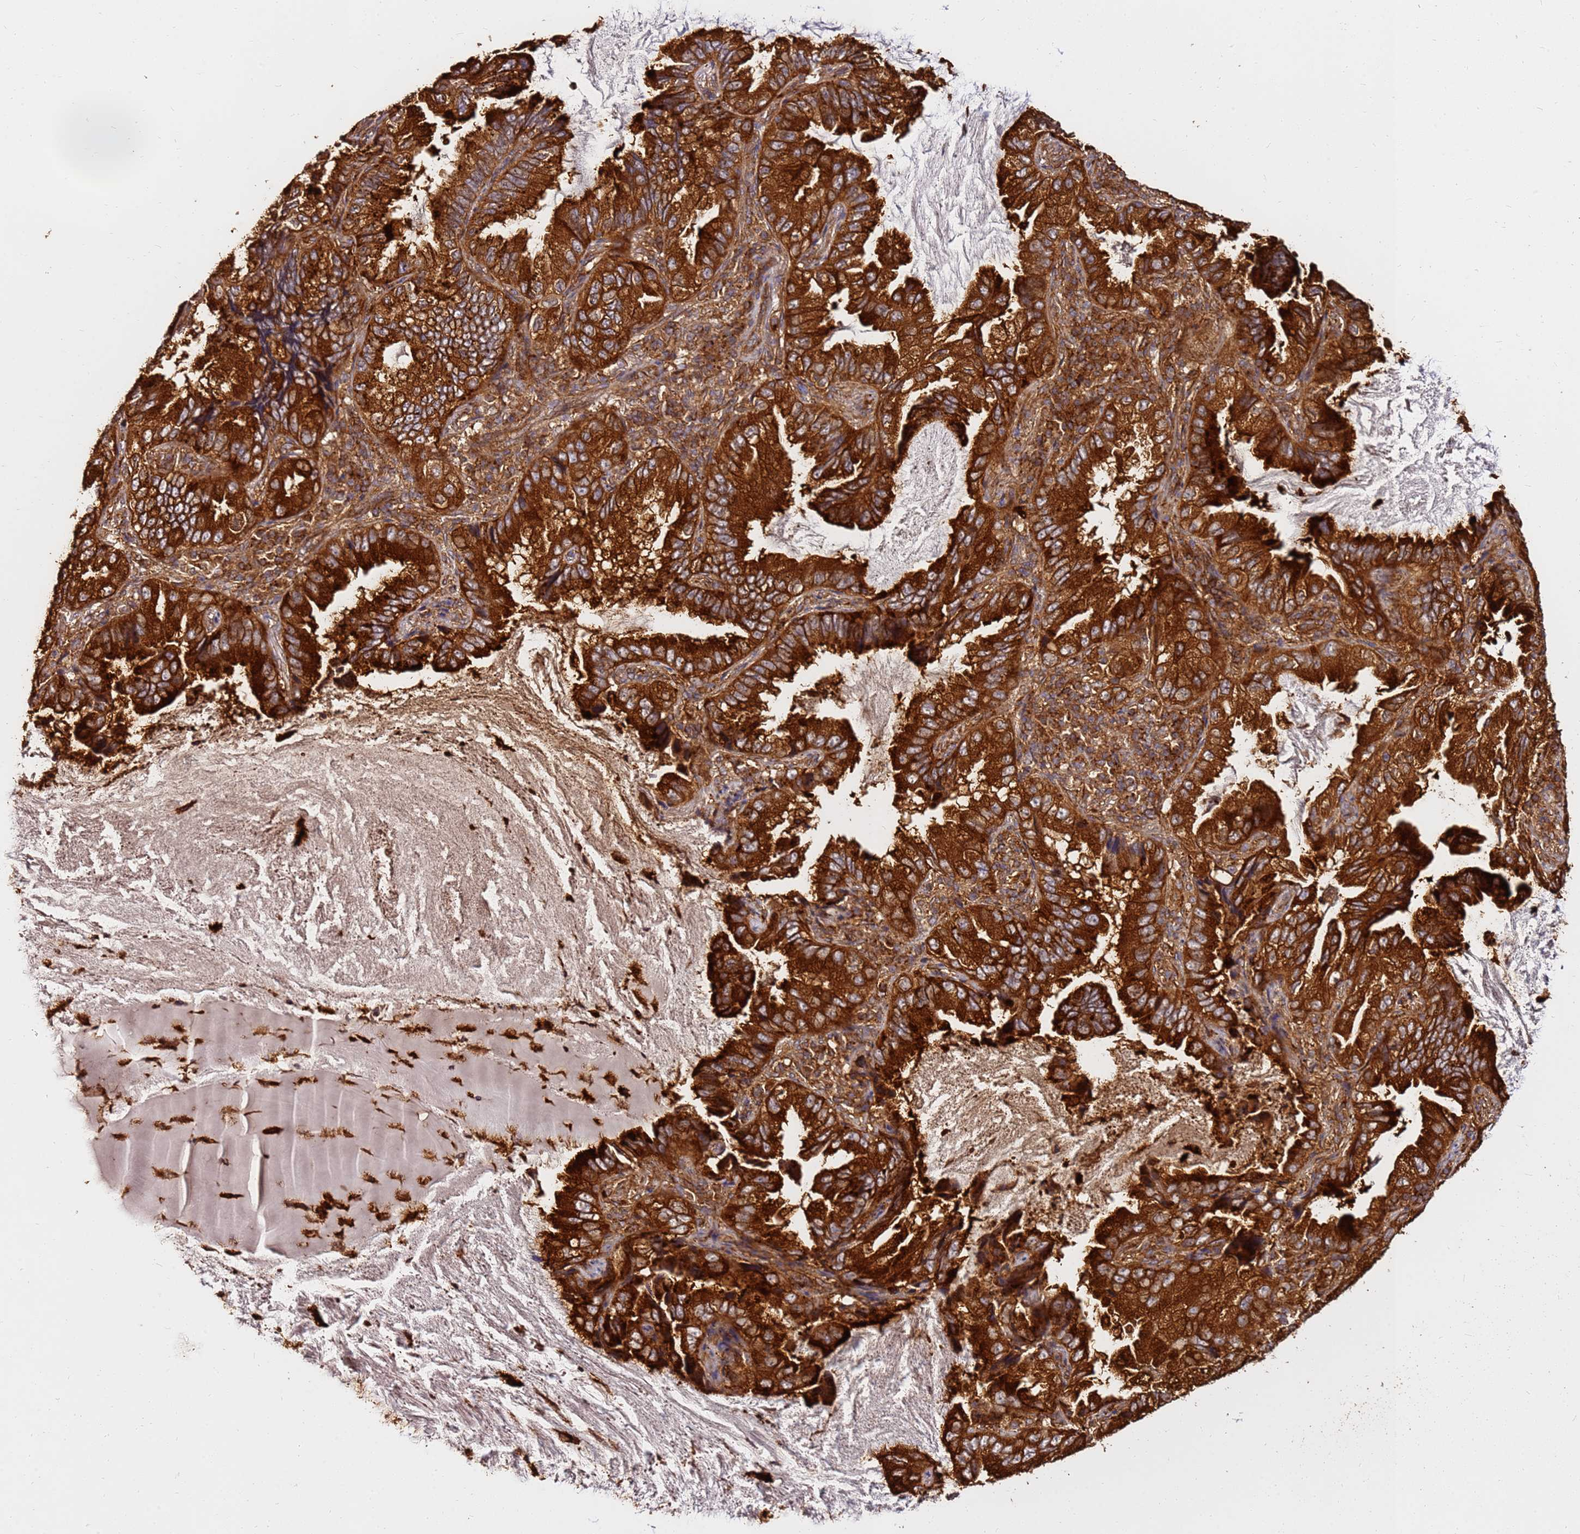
{"staining": {"intensity": "strong", "quantity": ">75%", "location": "cytoplasmic/membranous"}, "tissue": "lung cancer", "cell_type": "Tumor cells", "image_type": "cancer", "snomed": [{"axis": "morphology", "description": "Adenocarcinoma, NOS"}, {"axis": "topography", "description": "Lung"}], "caption": "A high amount of strong cytoplasmic/membranous staining is seen in about >75% of tumor cells in adenocarcinoma (lung) tissue.", "gene": "DVL3", "patient": {"sex": "female", "age": 69}}